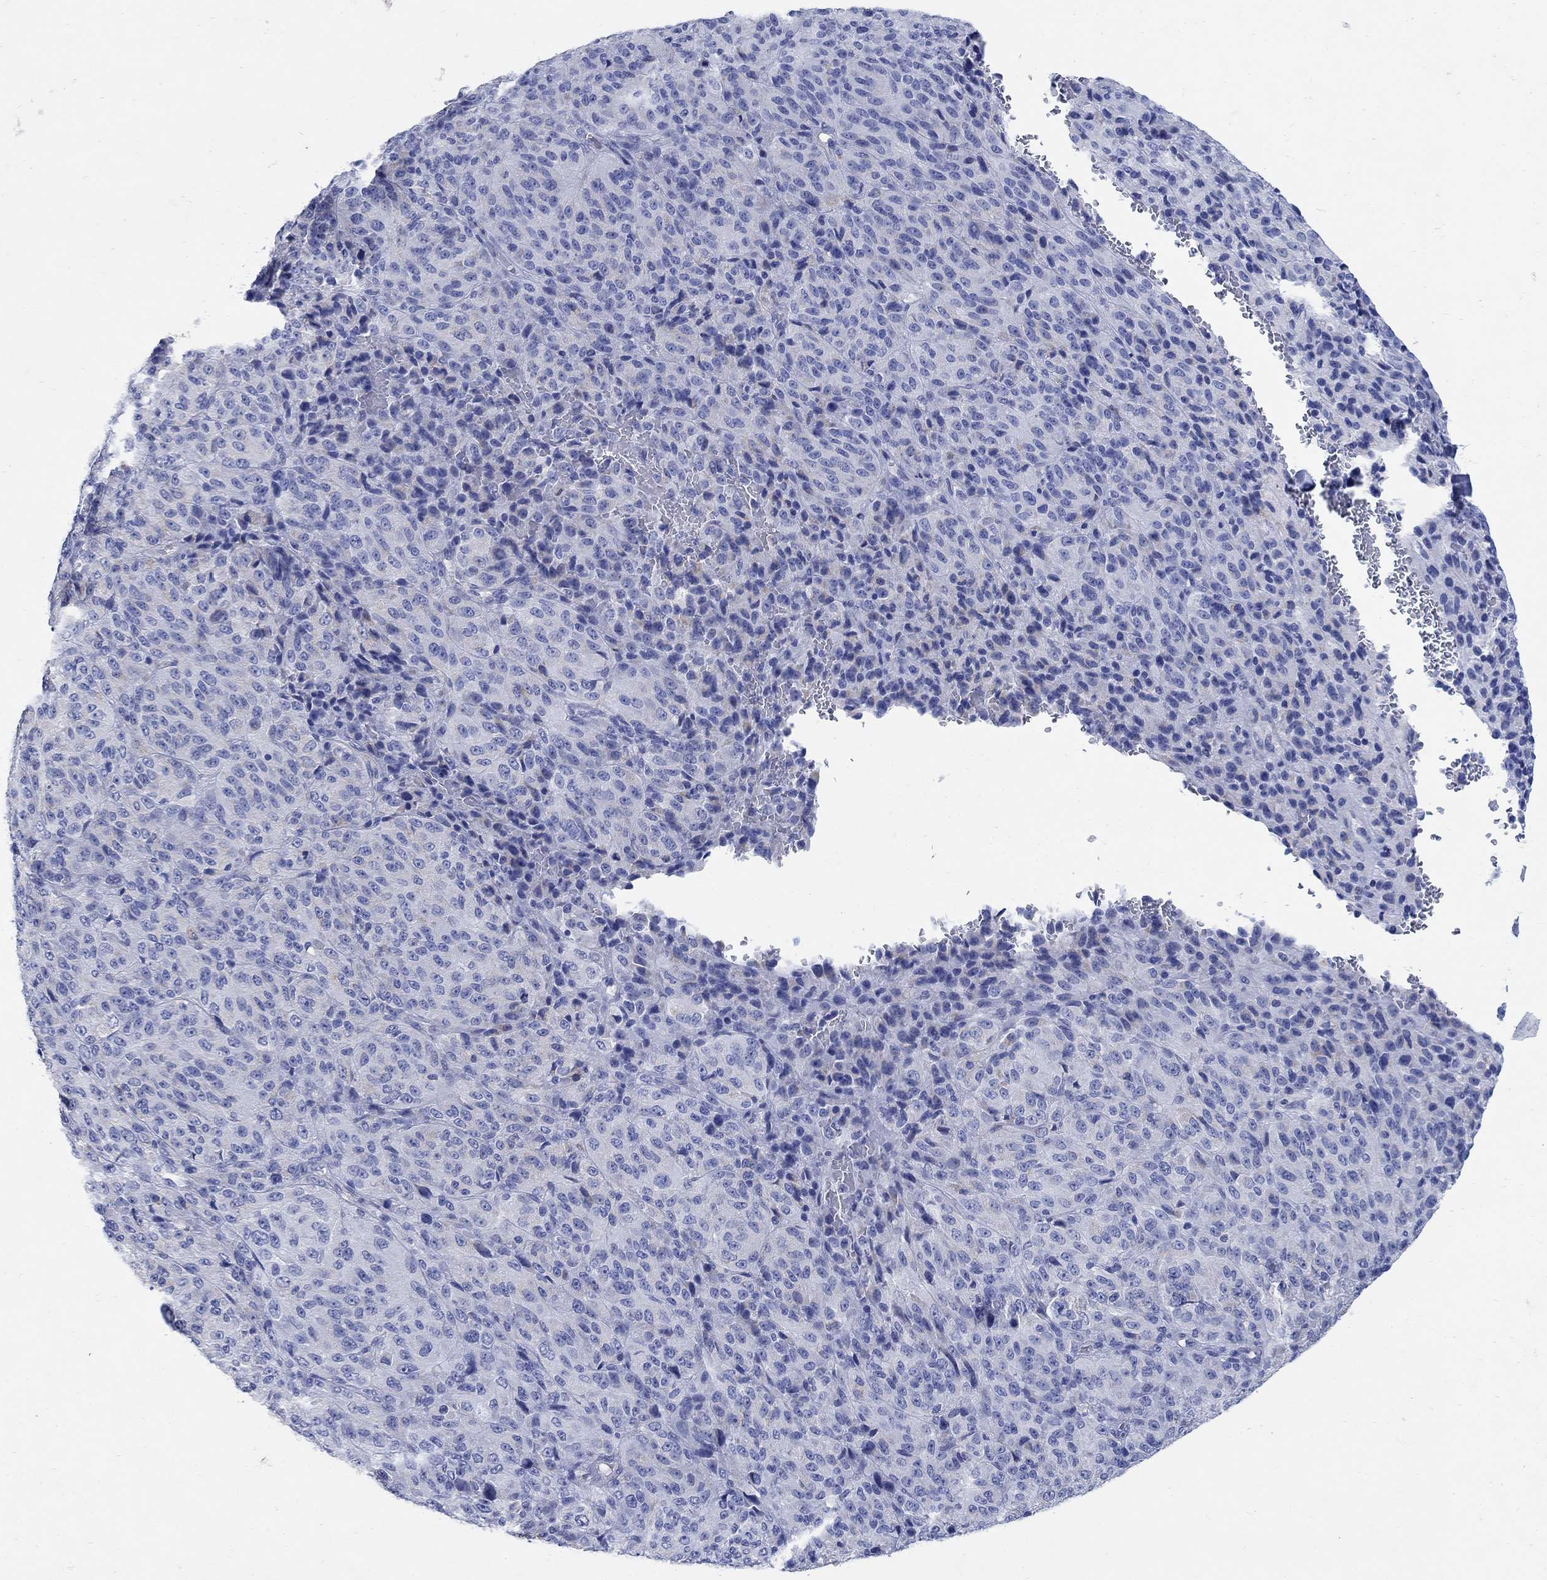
{"staining": {"intensity": "negative", "quantity": "none", "location": "none"}, "tissue": "melanoma", "cell_type": "Tumor cells", "image_type": "cancer", "snomed": [{"axis": "morphology", "description": "Malignant melanoma, Metastatic site"}, {"axis": "topography", "description": "Brain"}], "caption": "Micrograph shows no protein positivity in tumor cells of melanoma tissue.", "gene": "ZDHHC14", "patient": {"sex": "female", "age": 56}}